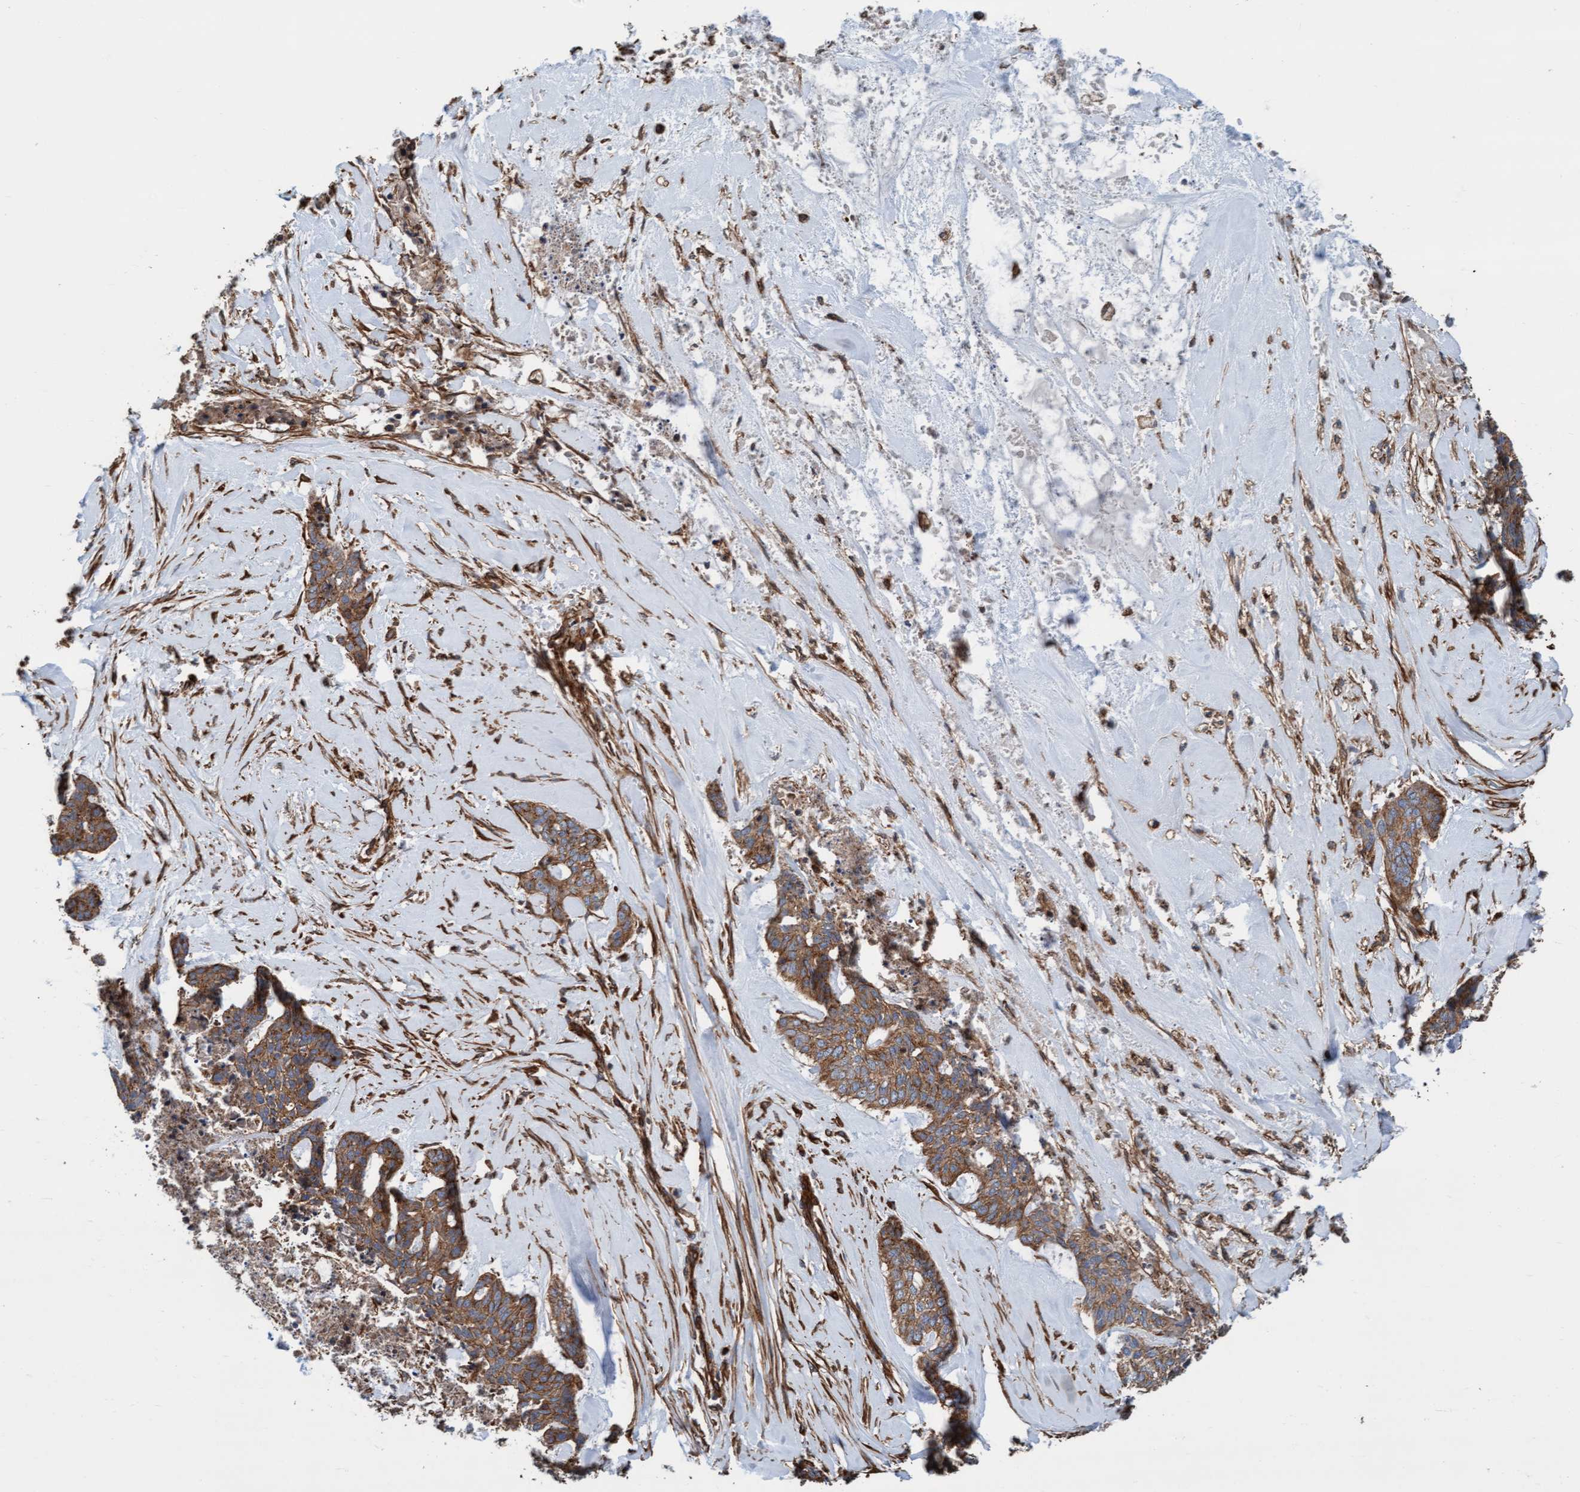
{"staining": {"intensity": "moderate", "quantity": ">75%", "location": "cytoplasmic/membranous"}, "tissue": "skin cancer", "cell_type": "Tumor cells", "image_type": "cancer", "snomed": [{"axis": "morphology", "description": "Basal cell carcinoma"}, {"axis": "topography", "description": "Skin"}], "caption": "Immunohistochemistry of human skin cancer displays medium levels of moderate cytoplasmic/membranous positivity in approximately >75% of tumor cells.", "gene": "STXBP4", "patient": {"sex": "female", "age": 64}}